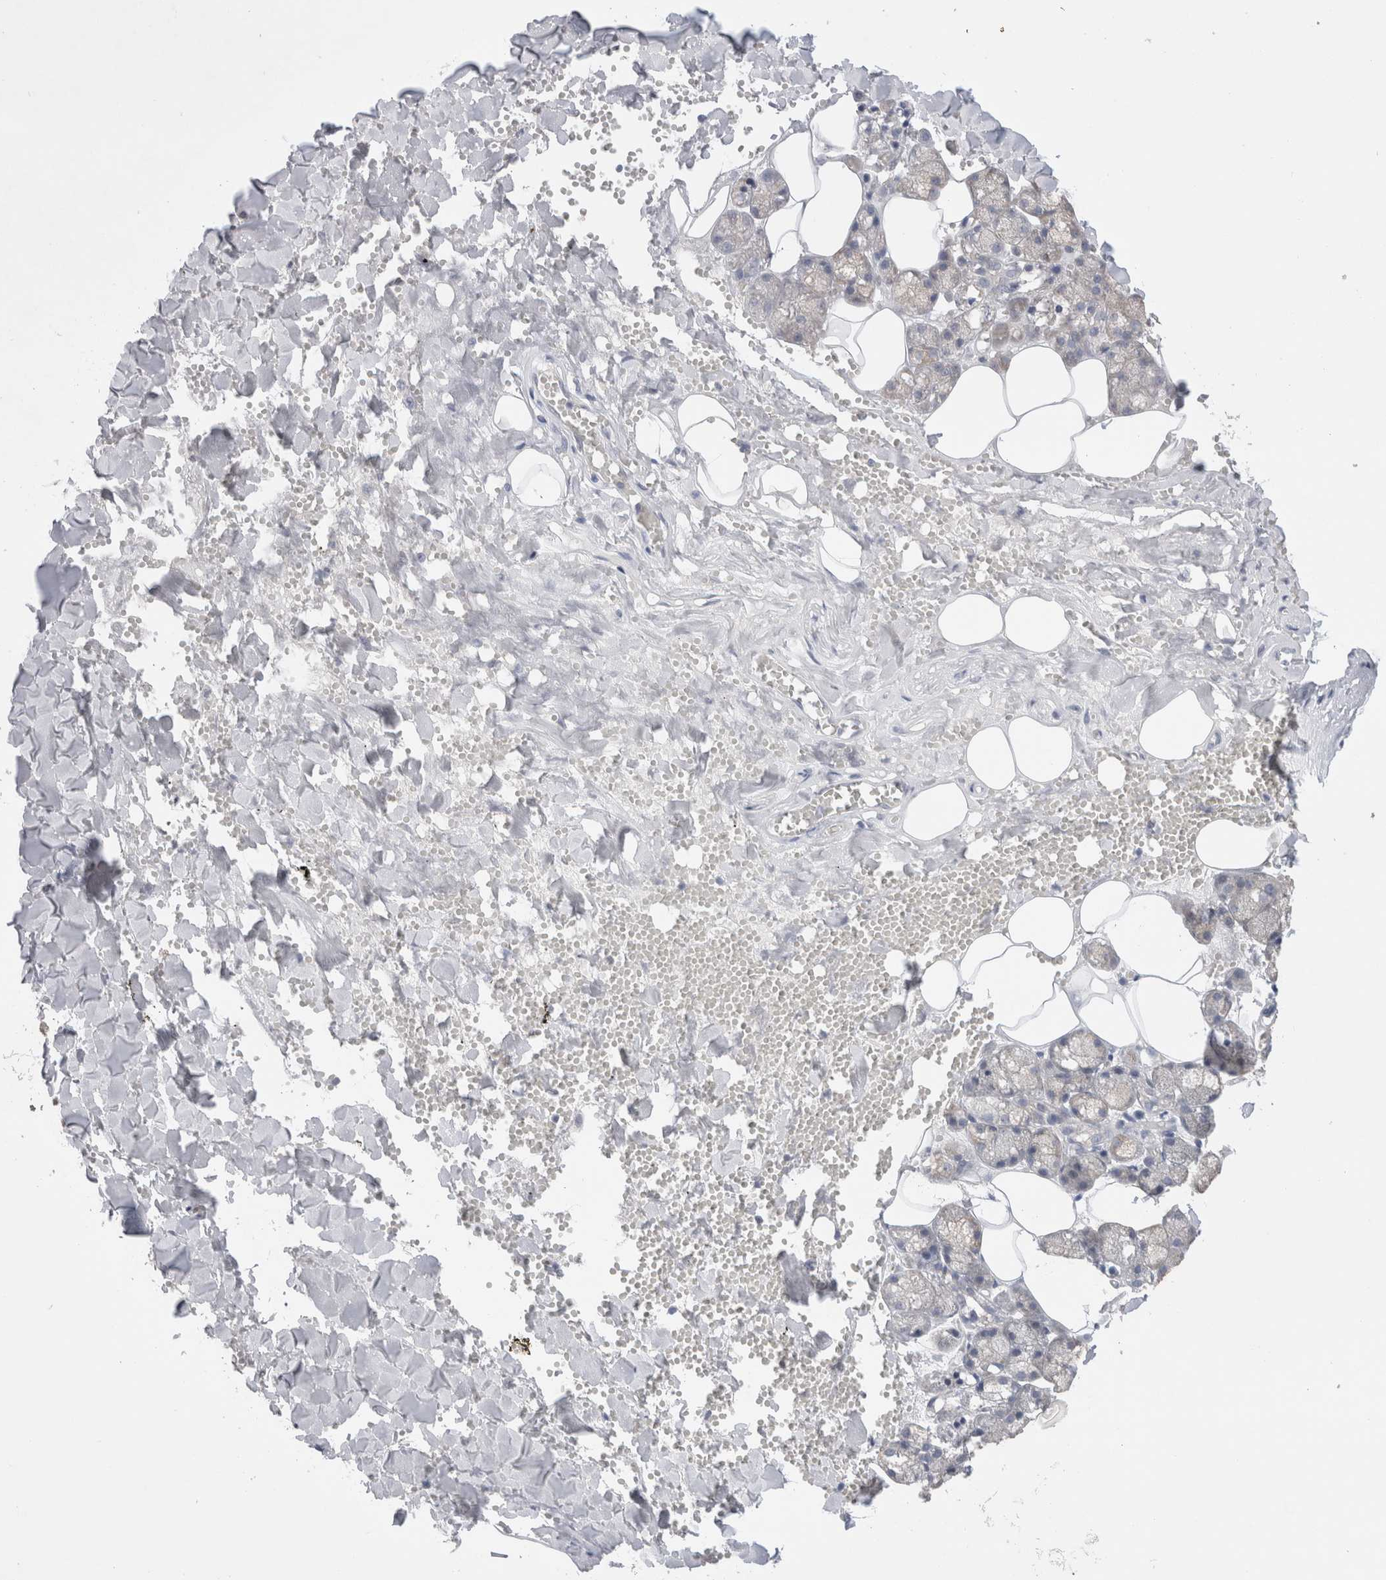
{"staining": {"intensity": "moderate", "quantity": "<25%", "location": "cytoplasmic/membranous"}, "tissue": "salivary gland", "cell_type": "Glandular cells", "image_type": "normal", "snomed": [{"axis": "morphology", "description": "Normal tissue, NOS"}, {"axis": "topography", "description": "Salivary gland"}], "caption": "Immunohistochemistry (IHC) micrograph of normal human salivary gland stained for a protein (brown), which demonstrates low levels of moderate cytoplasmic/membranous staining in about <25% of glandular cells.", "gene": "WIPF2", "patient": {"sex": "male", "age": 62}}